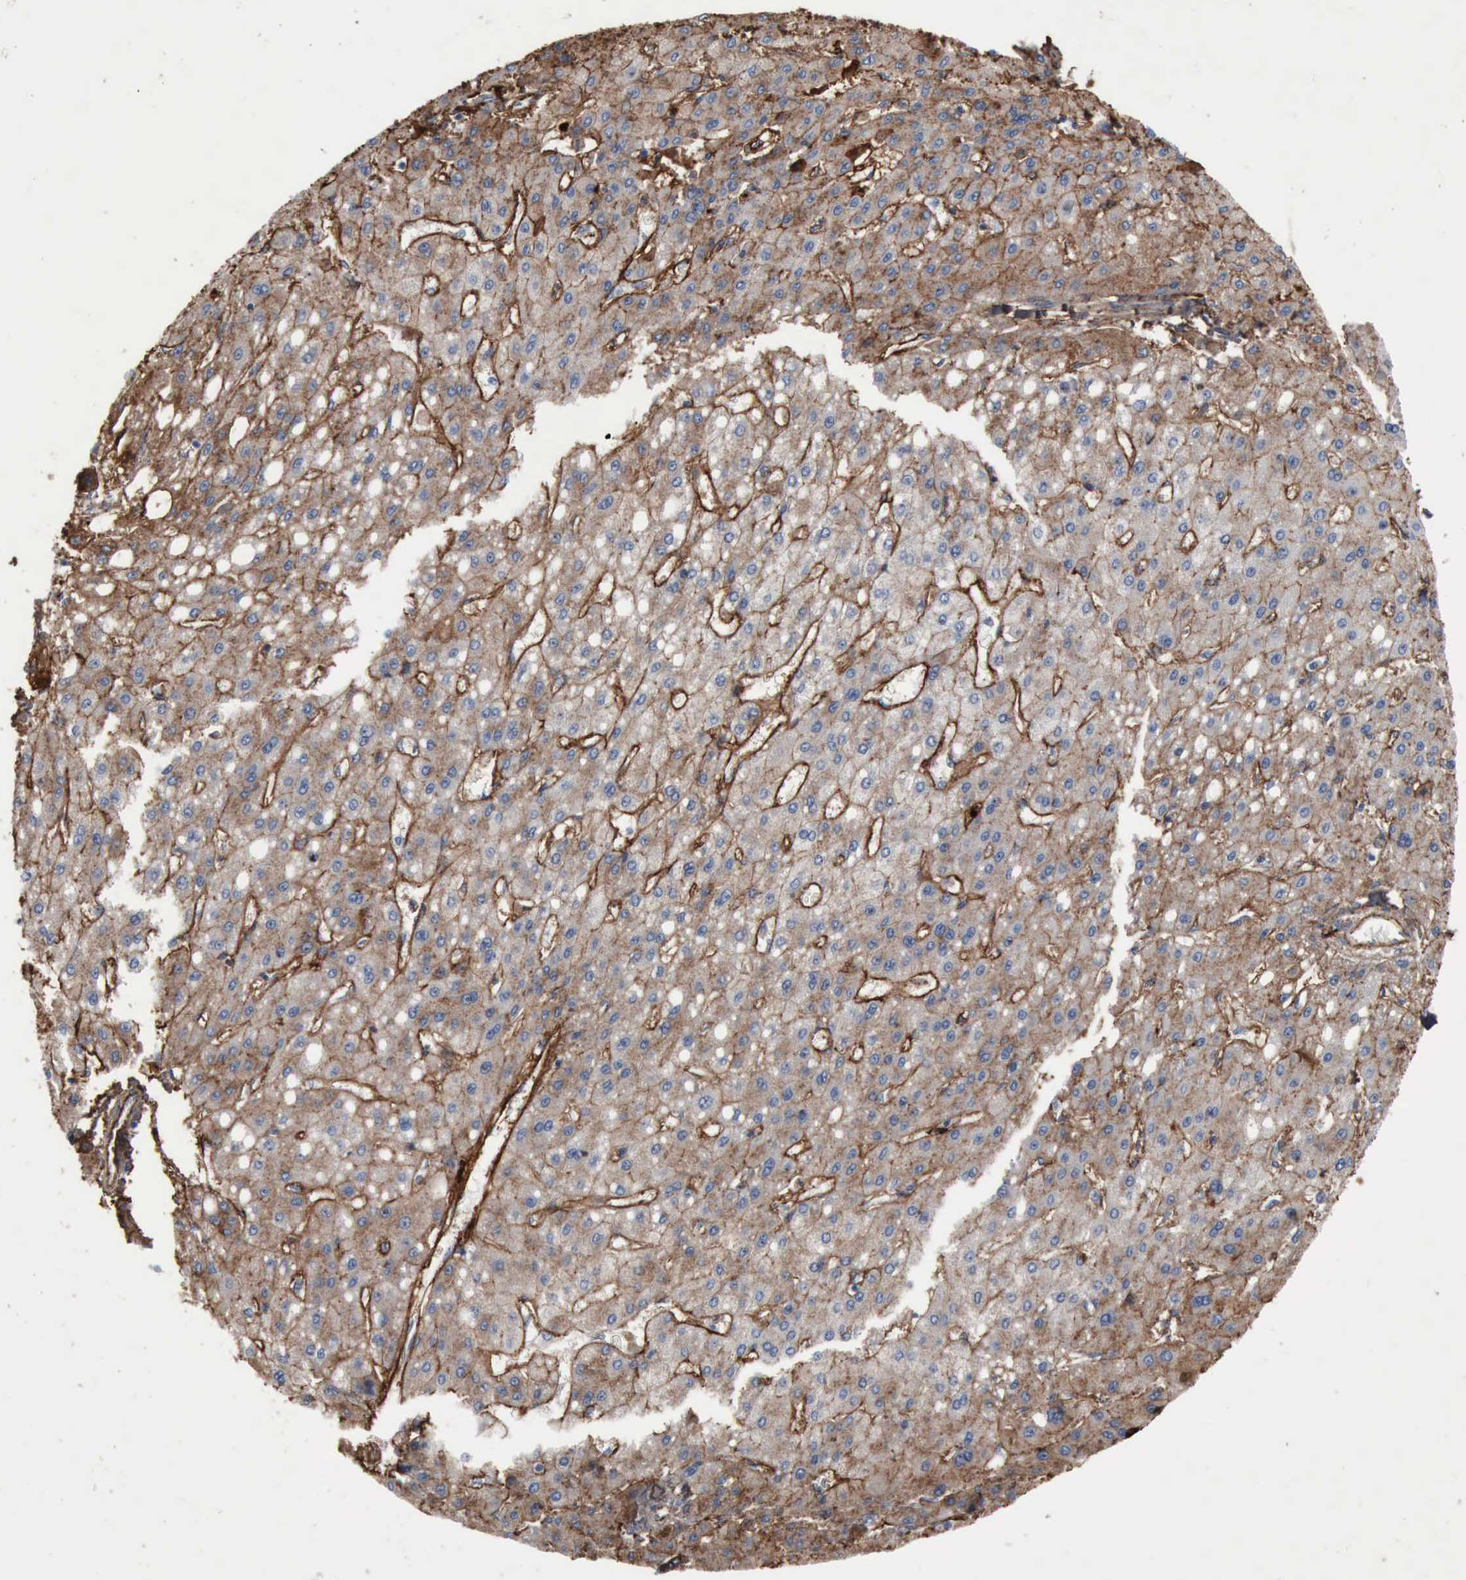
{"staining": {"intensity": "moderate", "quantity": "25%-75%", "location": "cytoplasmic/membranous"}, "tissue": "liver cancer", "cell_type": "Tumor cells", "image_type": "cancer", "snomed": [{"axis": "morphology", "description": "Carcinoma, Hepatocellular, NOS"}, {"axis": "topography", "description": "Liver"}], "caption": "Liver hepatocellular carcinoma was stained to show a protein in brown. There is medium levels of moderate cytoplasmic/membranous staining in about 25%-75% of tumor cells.", "gene": "FN1", "patient": {"sex": "female", "age": 52}}